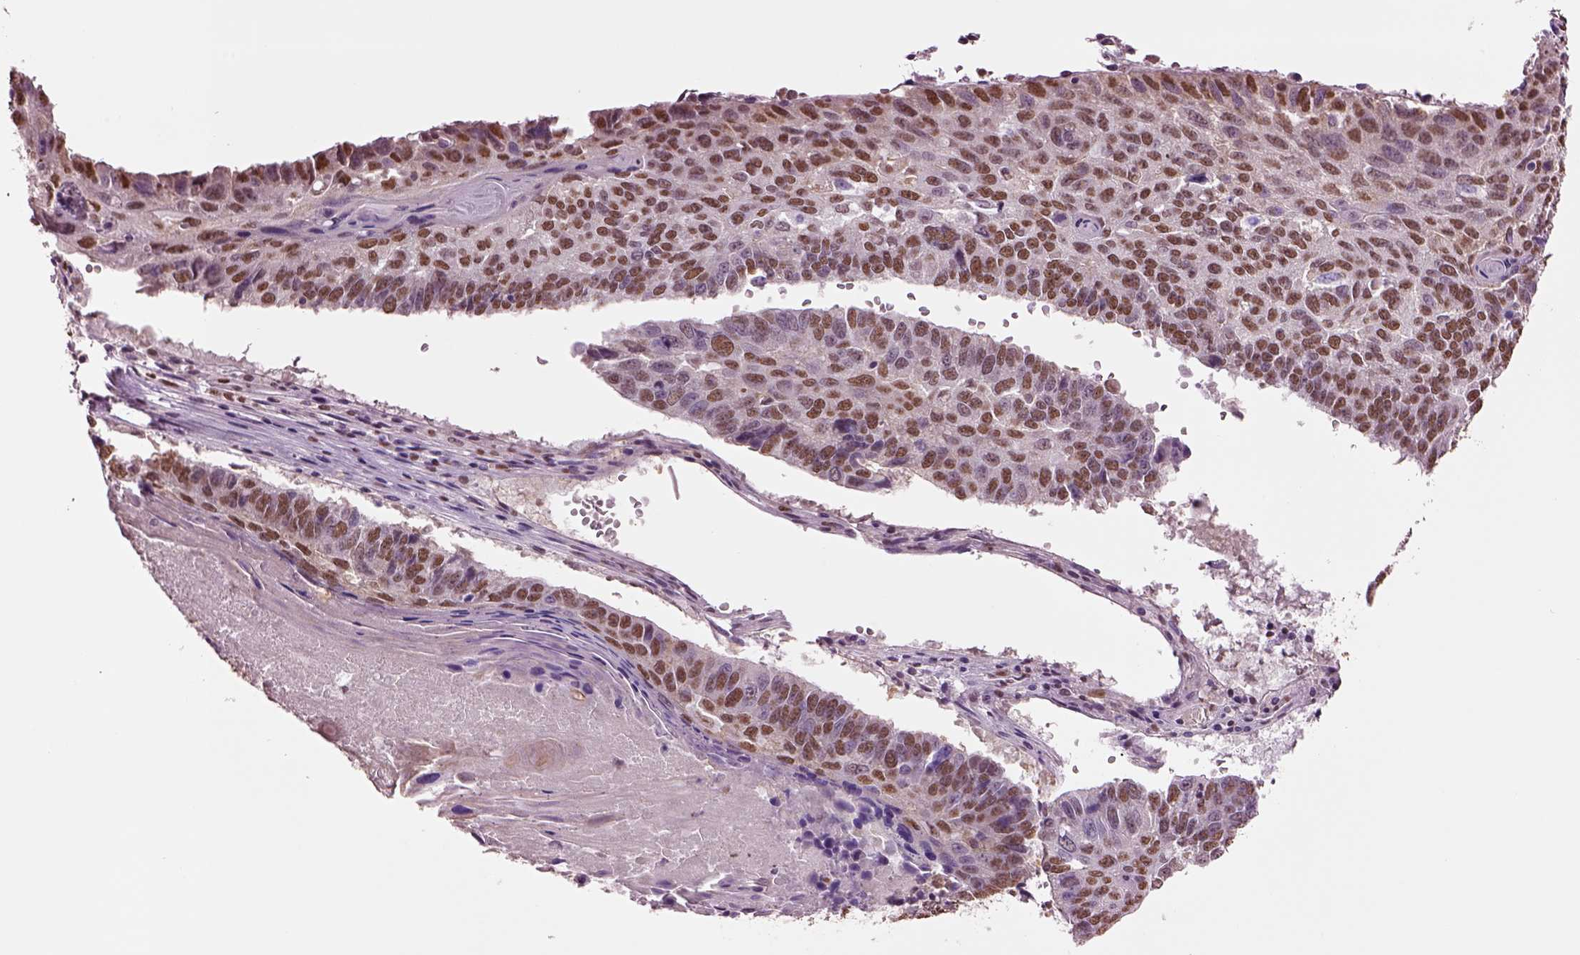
{"staining": {"intensity": "moderate", "quantity": "25%-75%", "location": "nuclear"}, "tissue": "lung cancer", "cell_type": "Tumor cells", "image_type": "cancer", "snomed": [{"axis": "morphology", "description": "Squamous cell carcinoma, NOS"}, {"axis": "topography", "description": "Lung"}], "caption": "Immunohistochemical staining of human lung squamous cell carcinoma demonstrates medium levels of moderate nuclear protein staining in approximately 25%-75% of tumor cells. The staining was performed using DAB to visualize the protein expression in brown, while the nuclei were stained in blue with hematoxylin (Magnification: 20x).", "gene": "DDX3X", "patient": {"sex": "male", "age": 73}}